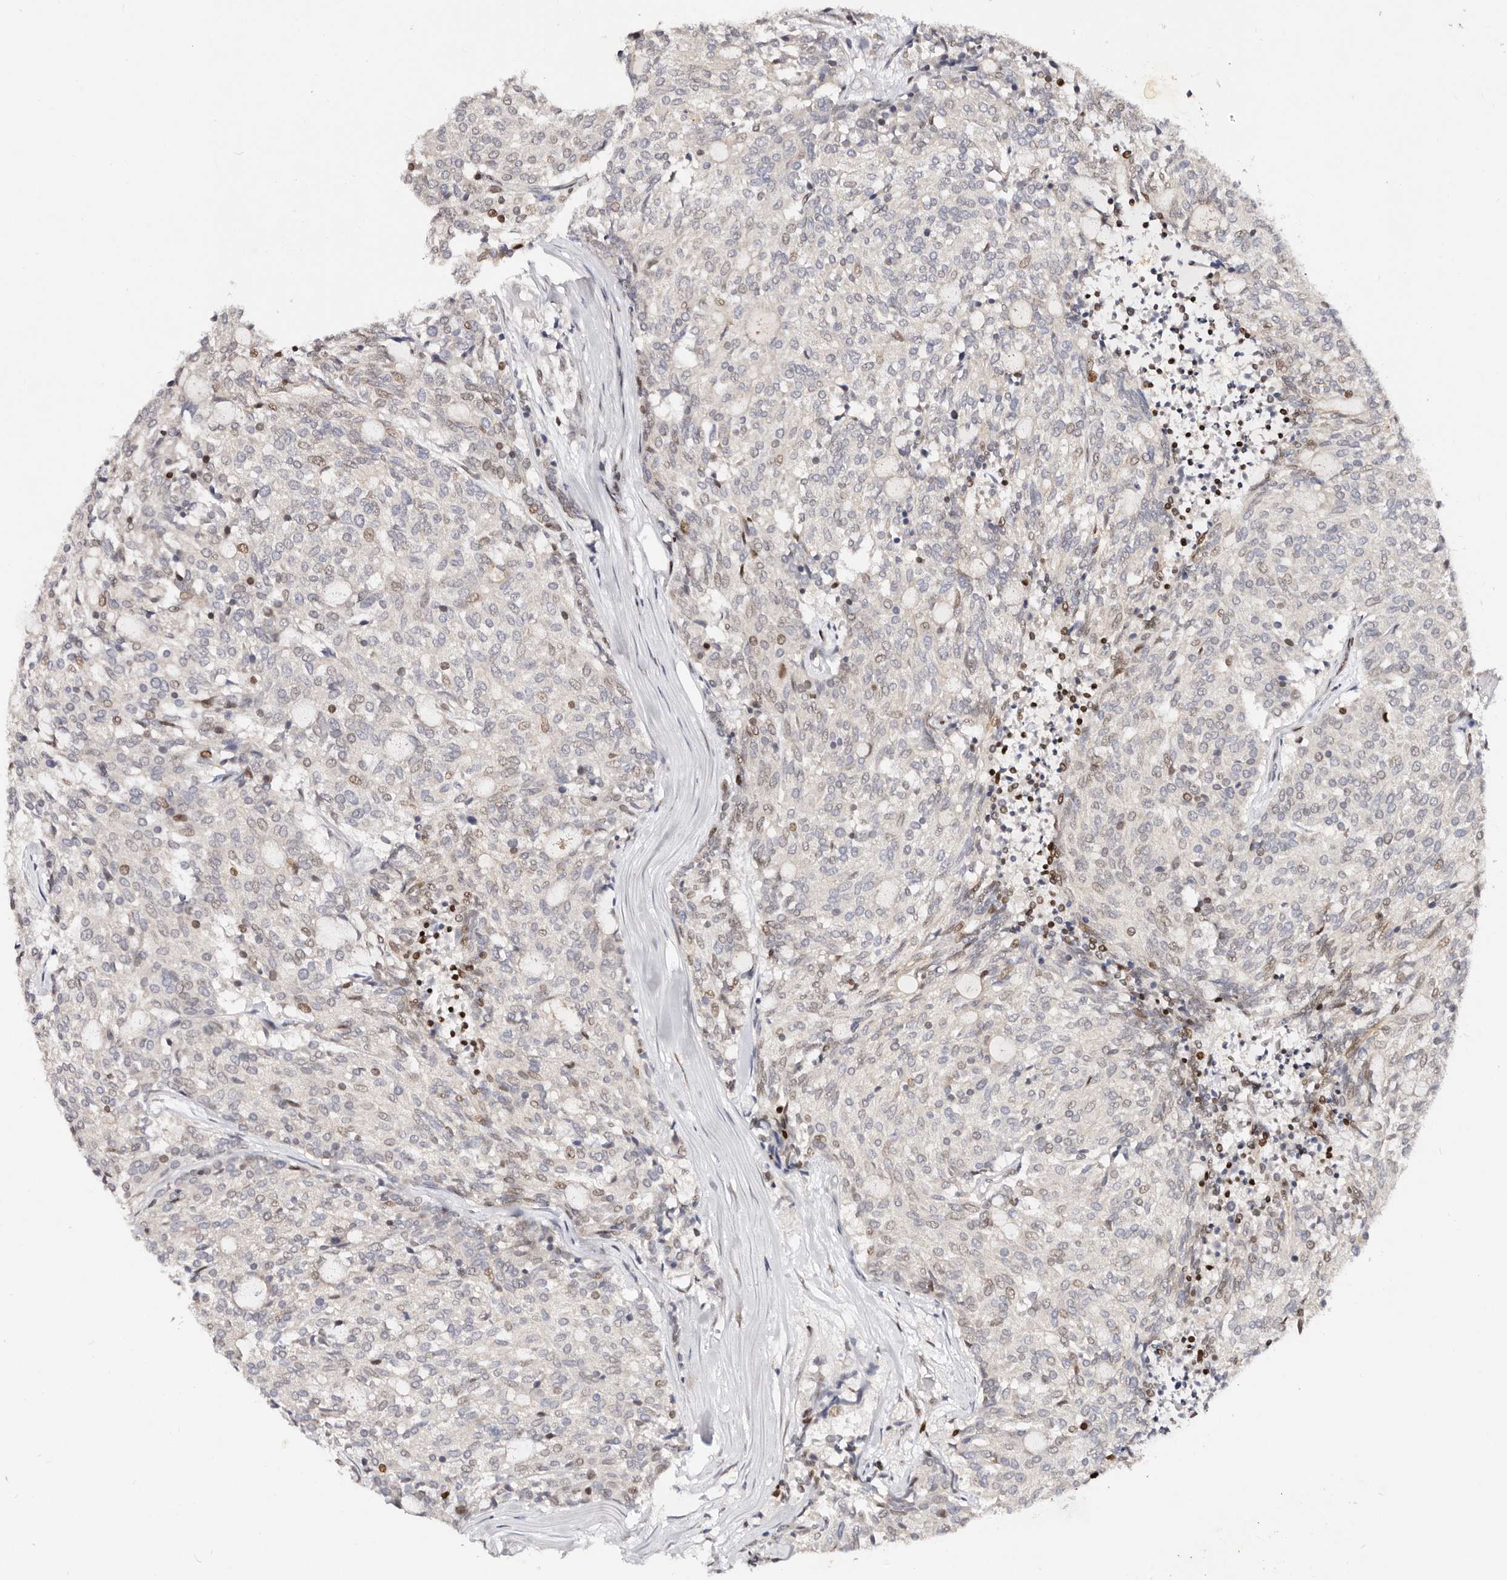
{"staining": {"intensity": "moderate", "quantity": "<25%", "location": "nuclear"}, "tissue": "carcinoid", "cell_type": "Tumor cells", "image_type": "cancer", "snomed": [{"axis": "morphology", "description": "Carcinoid, malignant, NOS"}, {"axis": "topography", "description": "Pancreas"}], "caption": "Malignant carcinoid stained with a protein marker demonstrates moderate staining in tumor cells.", "gene": "IQGAP3", "patient": {"sex": "female", "age": 54}}